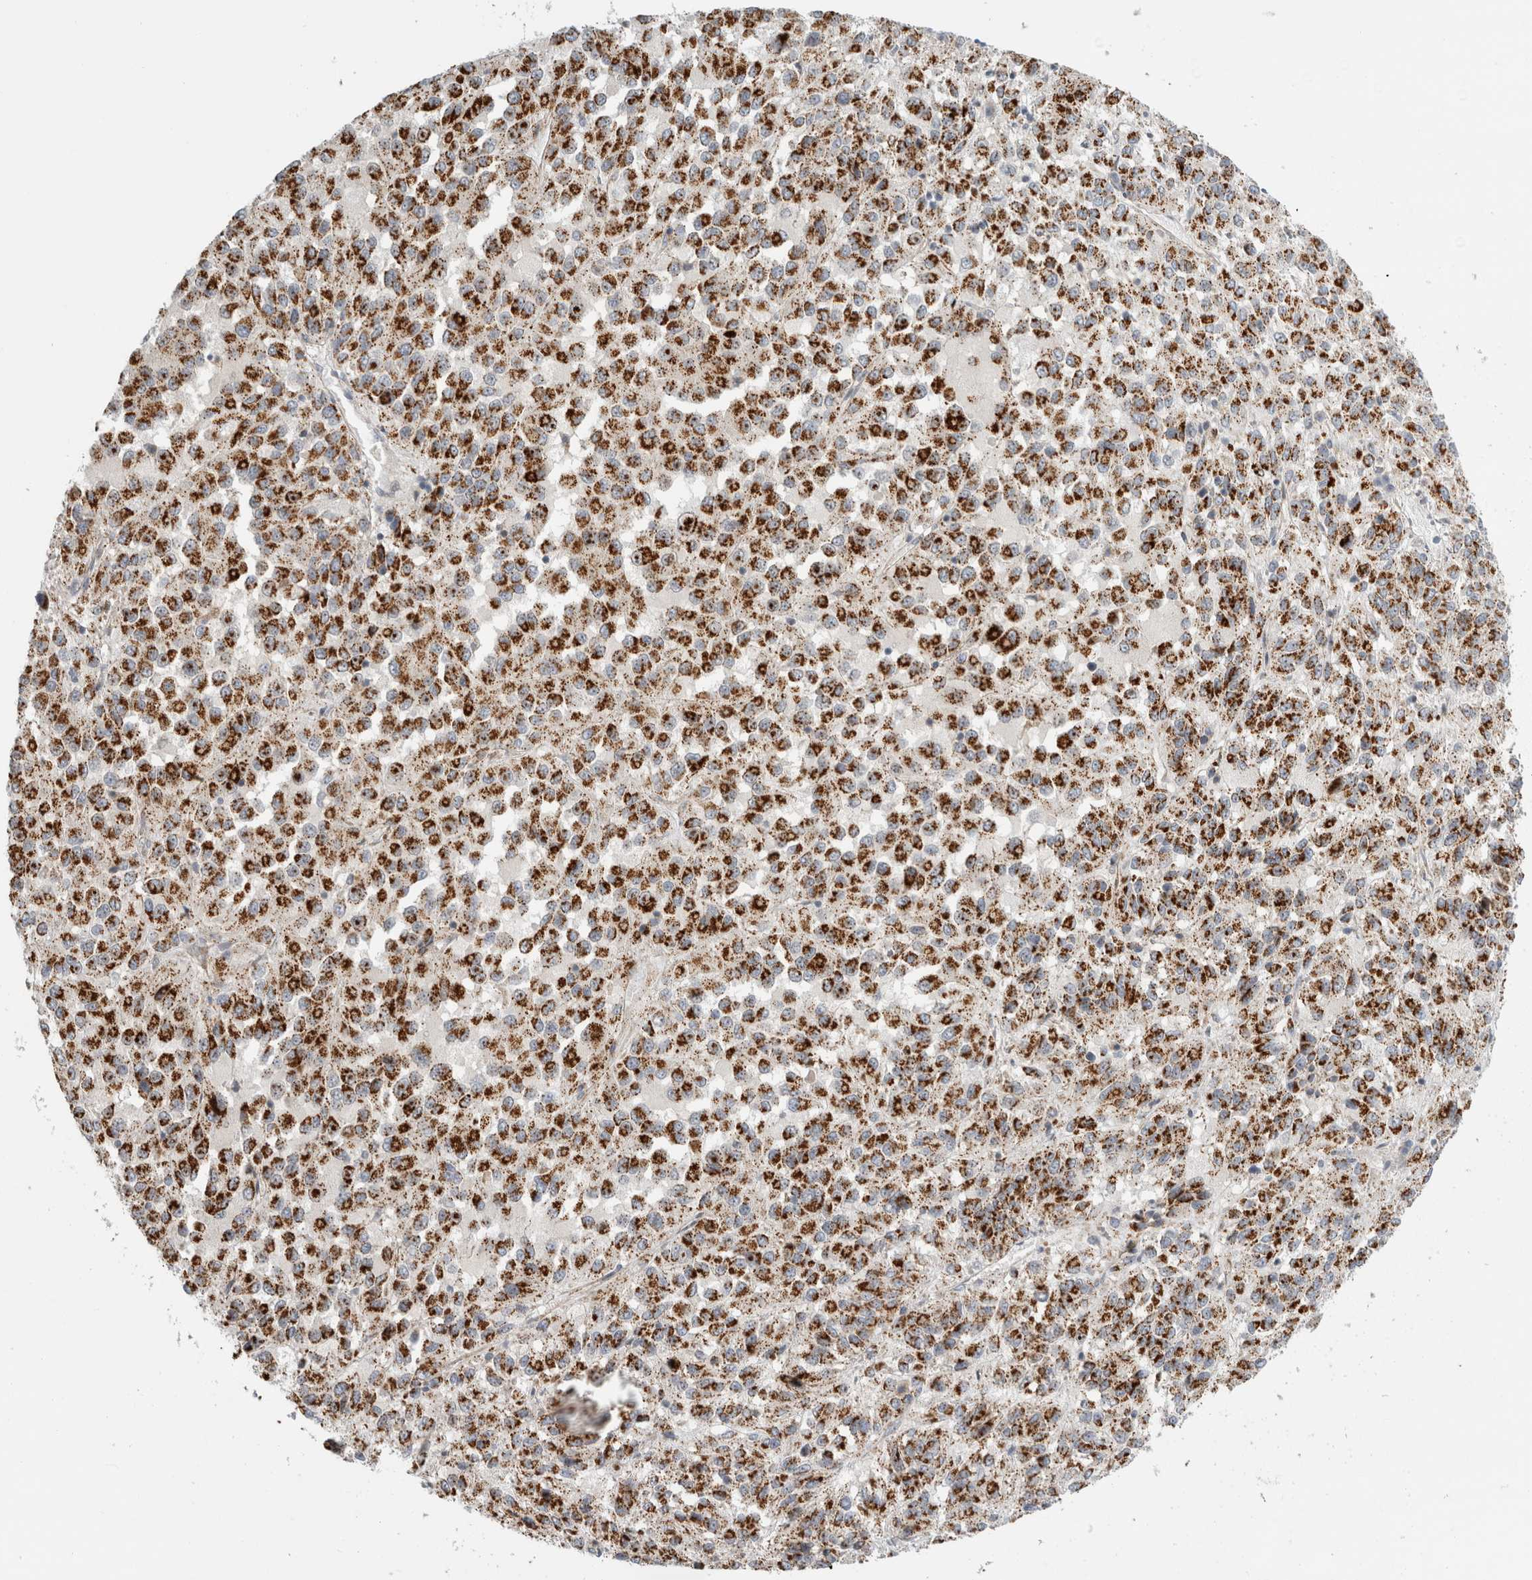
{"staining": {"intensity": "strong", "quantity": ">75%", "location": "cytoplasmic/membranous"}, "tissue": "melanoma", "cell_type": "Tumor cells", "image_type": "cancer", "snomed": [{"axis": "morphology", "description": "Malignant melanoma, Metastatic site"}, {"axis": "topography", "description": "Lung"}], "caption": "Immunohistochemical staining of malignant melanoma (metastatic site) shows strong cytoplasmic/membranous protein positivity in approximately >75% of tumor cells.", "gene": "KPNA5", "patient": {"sex": "male", "age": 64}}